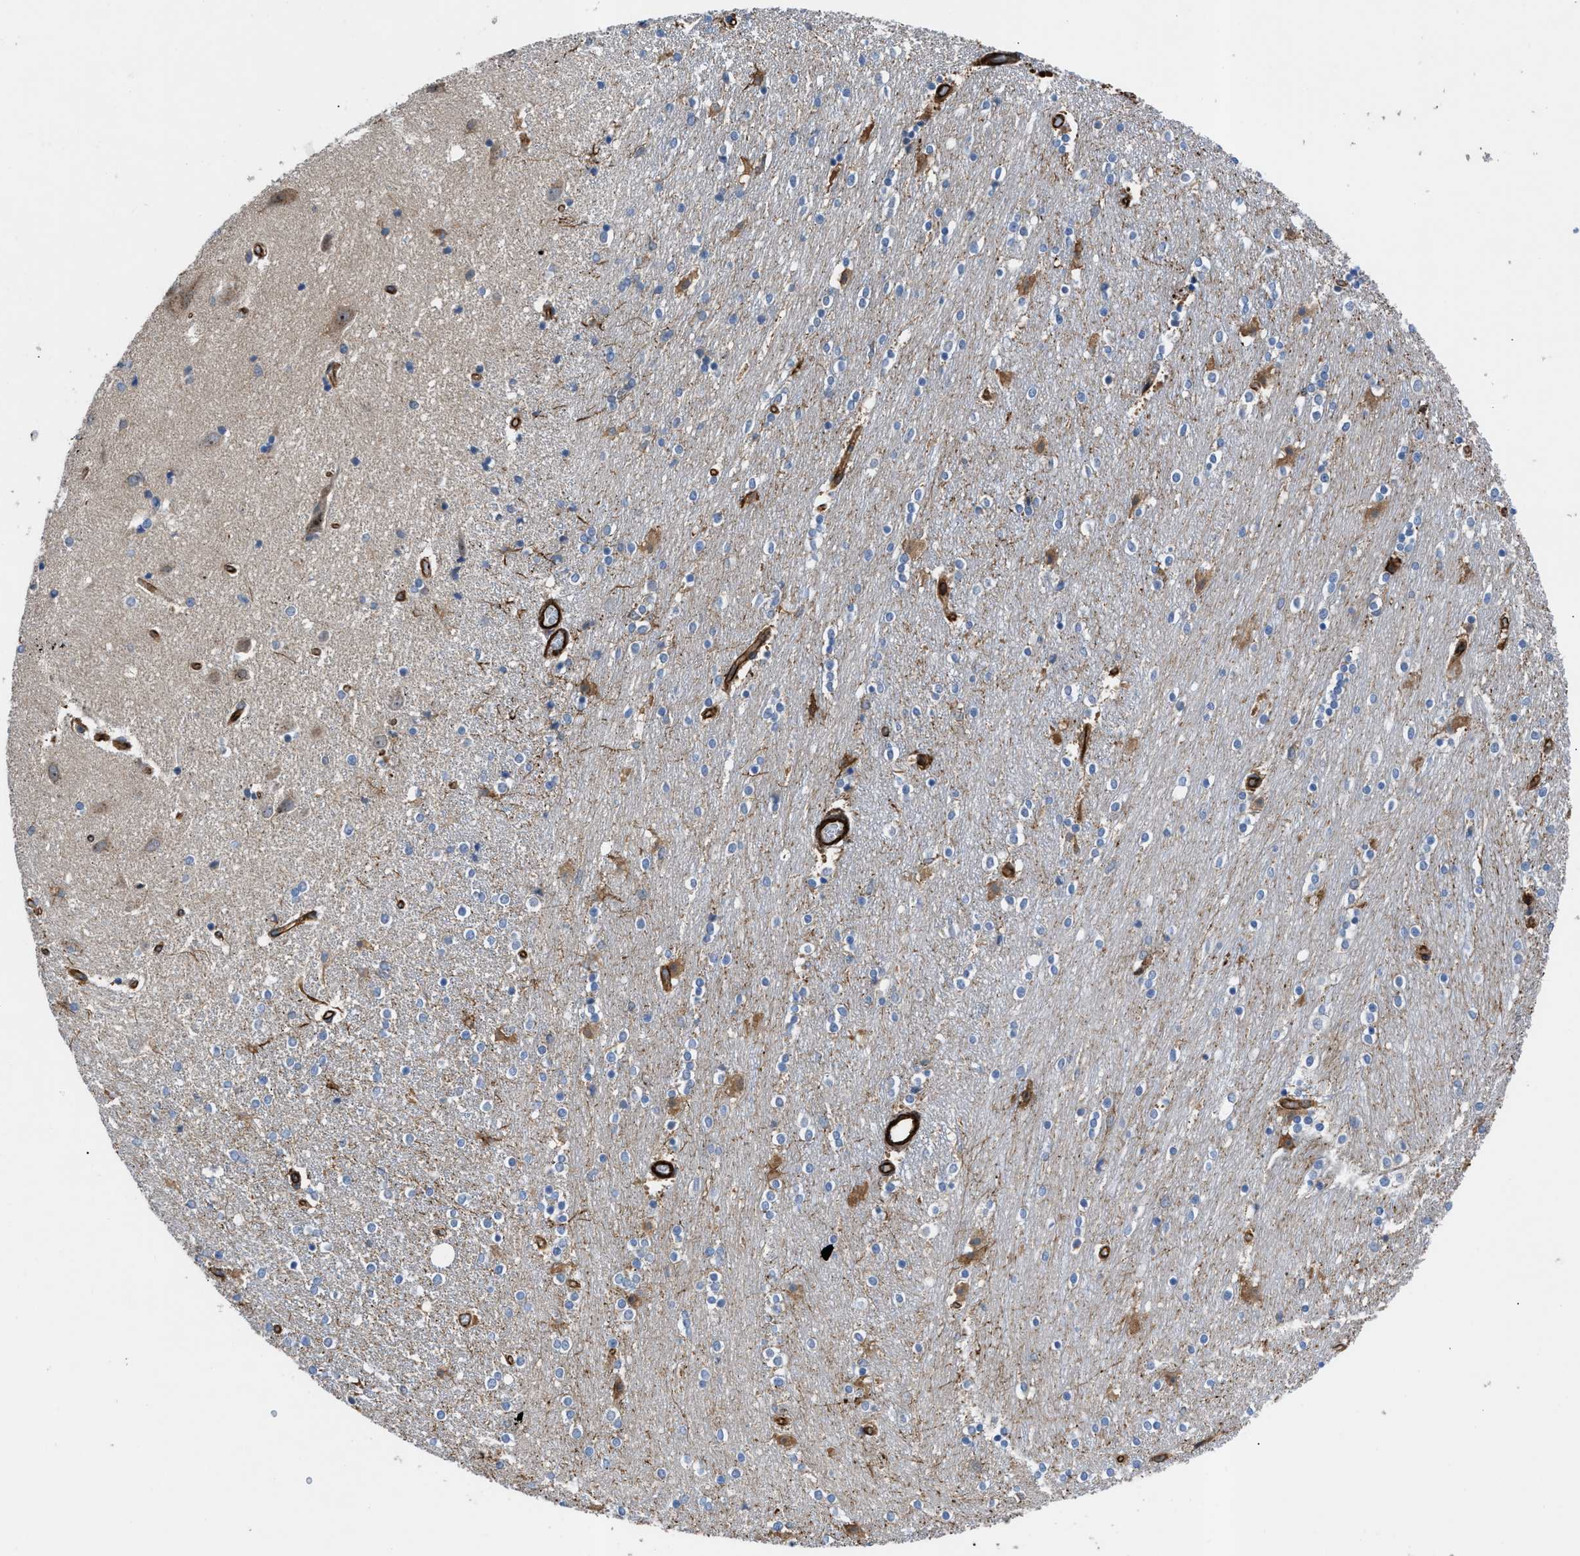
{"staining": {"intensity": "weak", "quantity": "<25%", "location": "cytoplasmic/membranous"}, "tissue": "caudate", "cell_type": "Glial cells", "image_type": "normal", "snomed": [{"axis": "morphology", "description": "Normal tissue, NOS"}, {"axis": "topography", "description": "Lateral ventricle wall"}], "caption": "High power microscopy histopathology image of an immunohistochemistry image of unremarkable caudate, revealing no significant staining in glial cells.", "gene": "PTPRE", "patient": {"sex": "female", "age": 54}}